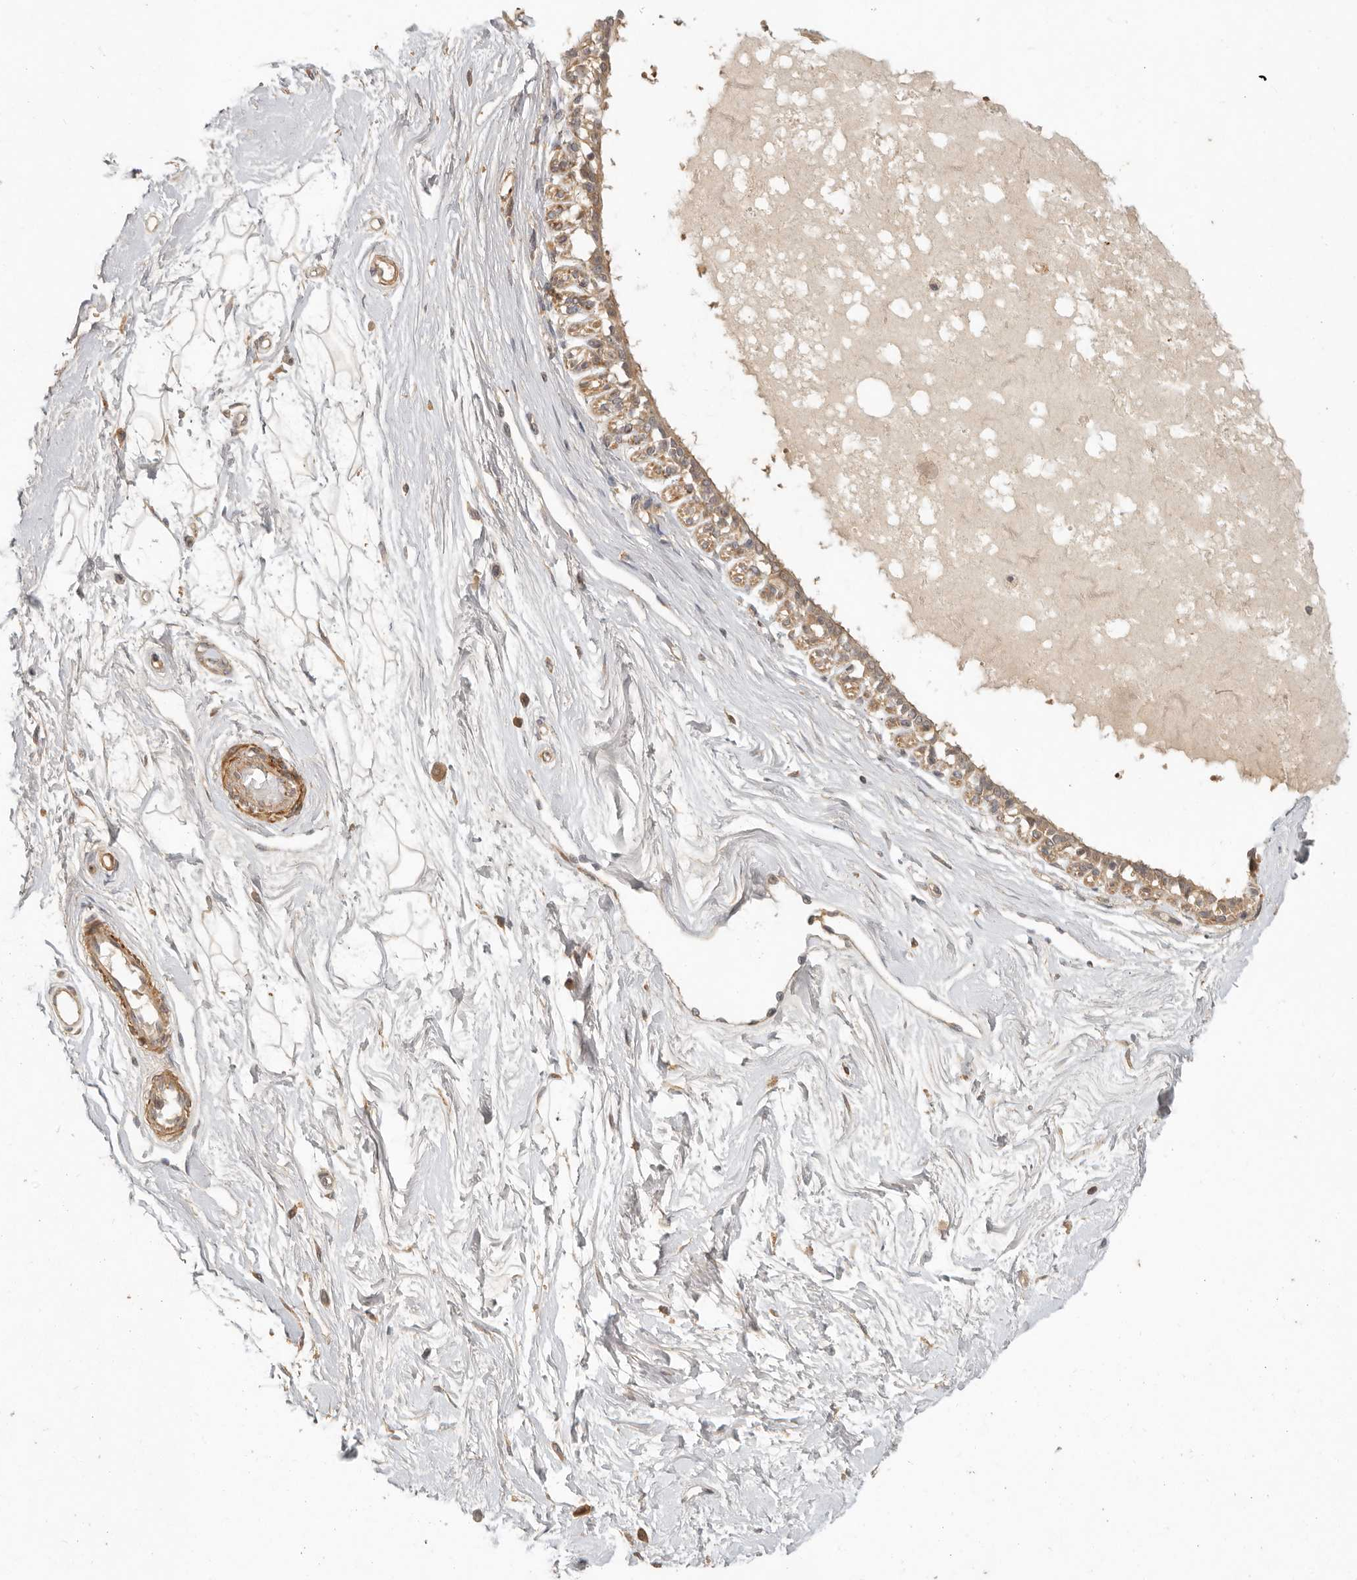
{"staining": {"intensity": "negative", "quantity": "none", "location": "none"}, "tissue": "breast", "cell_type": "Adipocytes", "image_type": "normal", "snomed": [{"axis": "morphology", "description": "Normal tissue, NOS"}, {"axis": "topography", "description": "Breast"}], "caption": "A high-resolution image shows IHC staining of benign breast, which shows no significant positivity in adipocytes. (Stains: DAB (3,3'-diaminobenzidine) immunohistochemistry (IHC) with hematoxylin counter stain, Microscopy: brightfield microscopy at high magnification).", "gene": "VIPR1", "patient": {"sex": "female", "age": 45}}